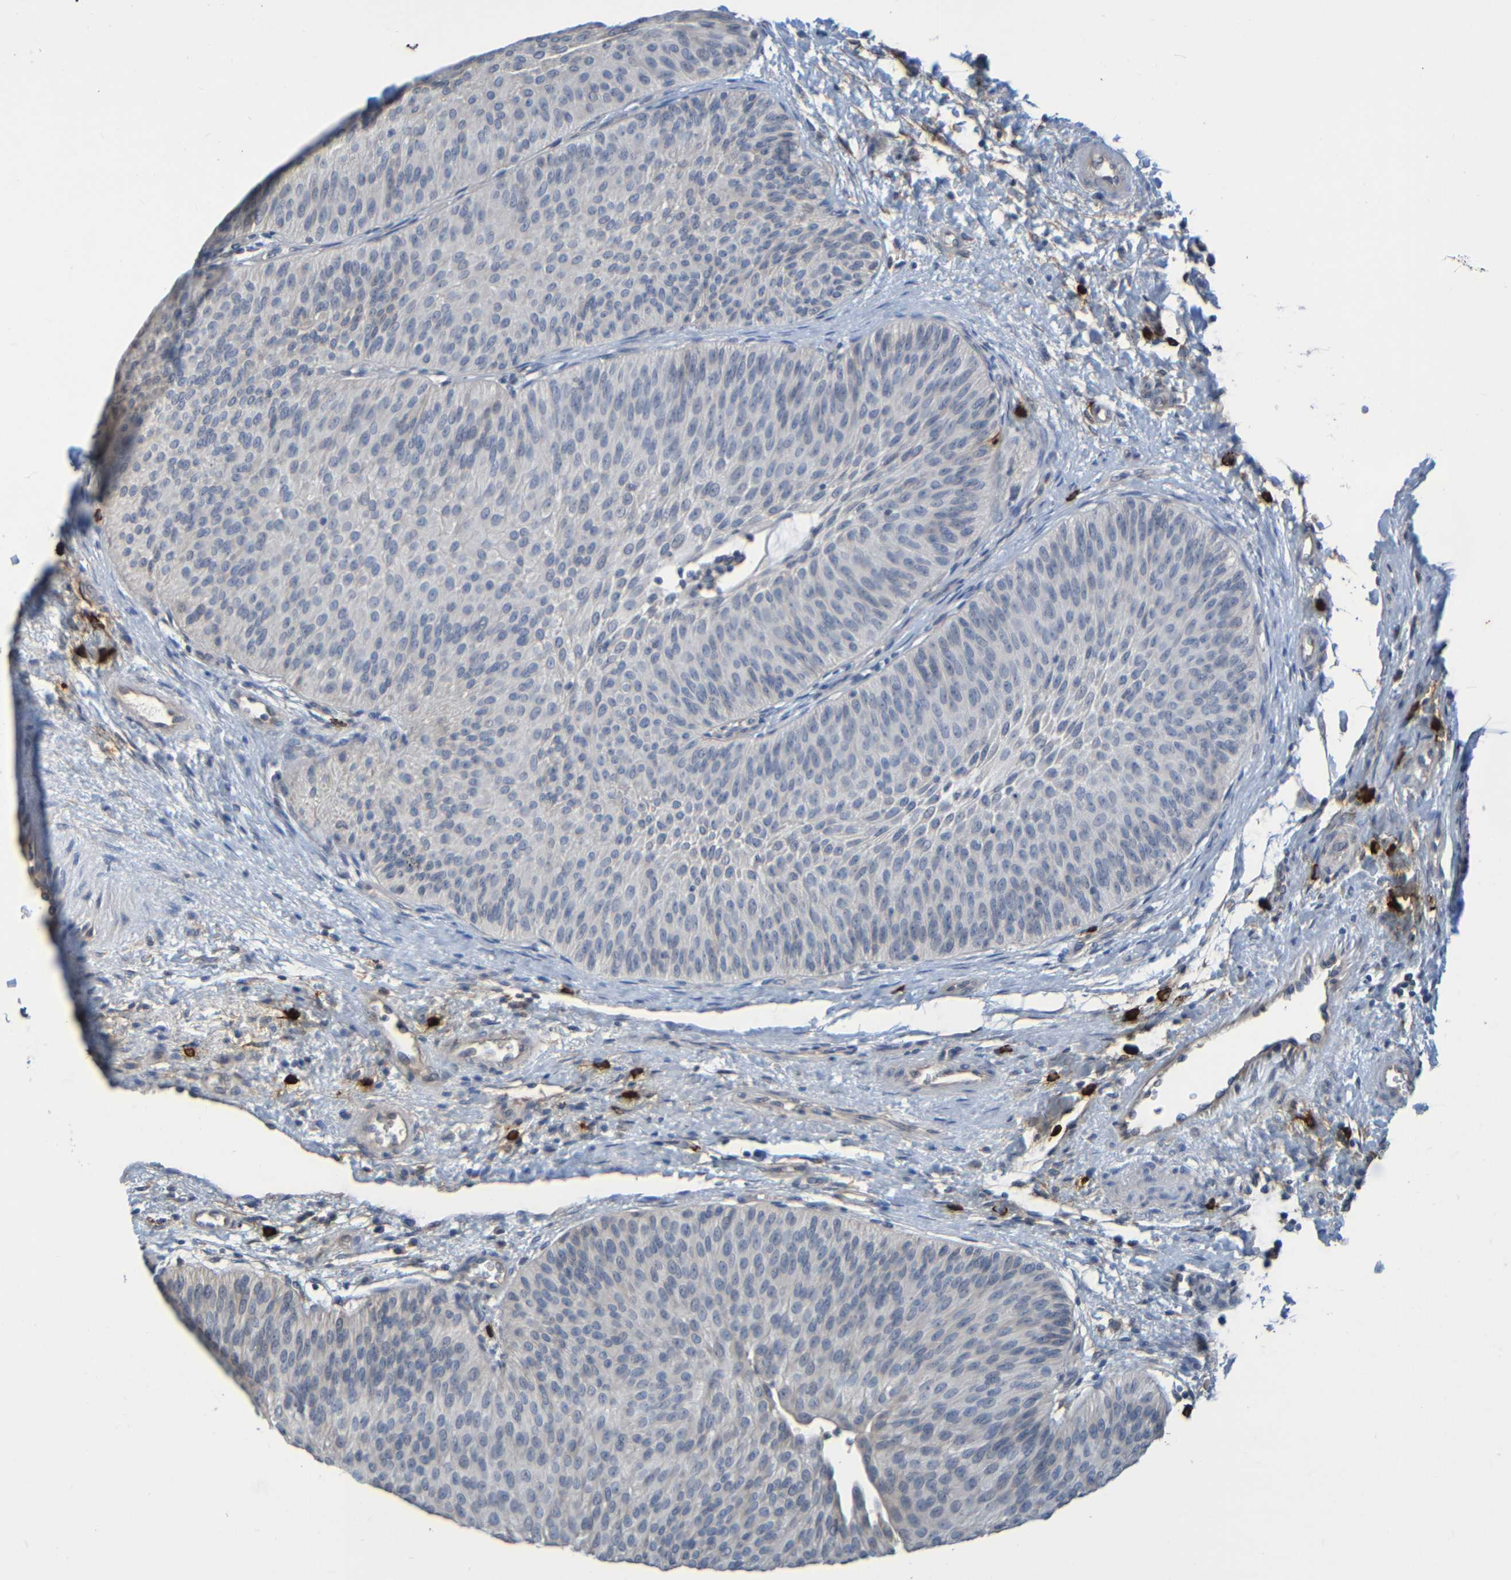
{"staining": {"intensity": "negative", "quantity": "none", "location": "none"}, "tissue": "urothelial cancer", "cell_type": "Tumor cells", "image_type": "cancer", "snomed": [{"axis": "morphology", "description": "Urothelial carcinoma, Low grade"}, {"axis": "topography", "description": "Urinary bladder"}], "caption": "Immunohistochemical staining of human urothelial cancer demonstrates no significant positivity in tumor cells.", "gene": "C3AR1", "patient": {"sex": "female", "age": 60}}